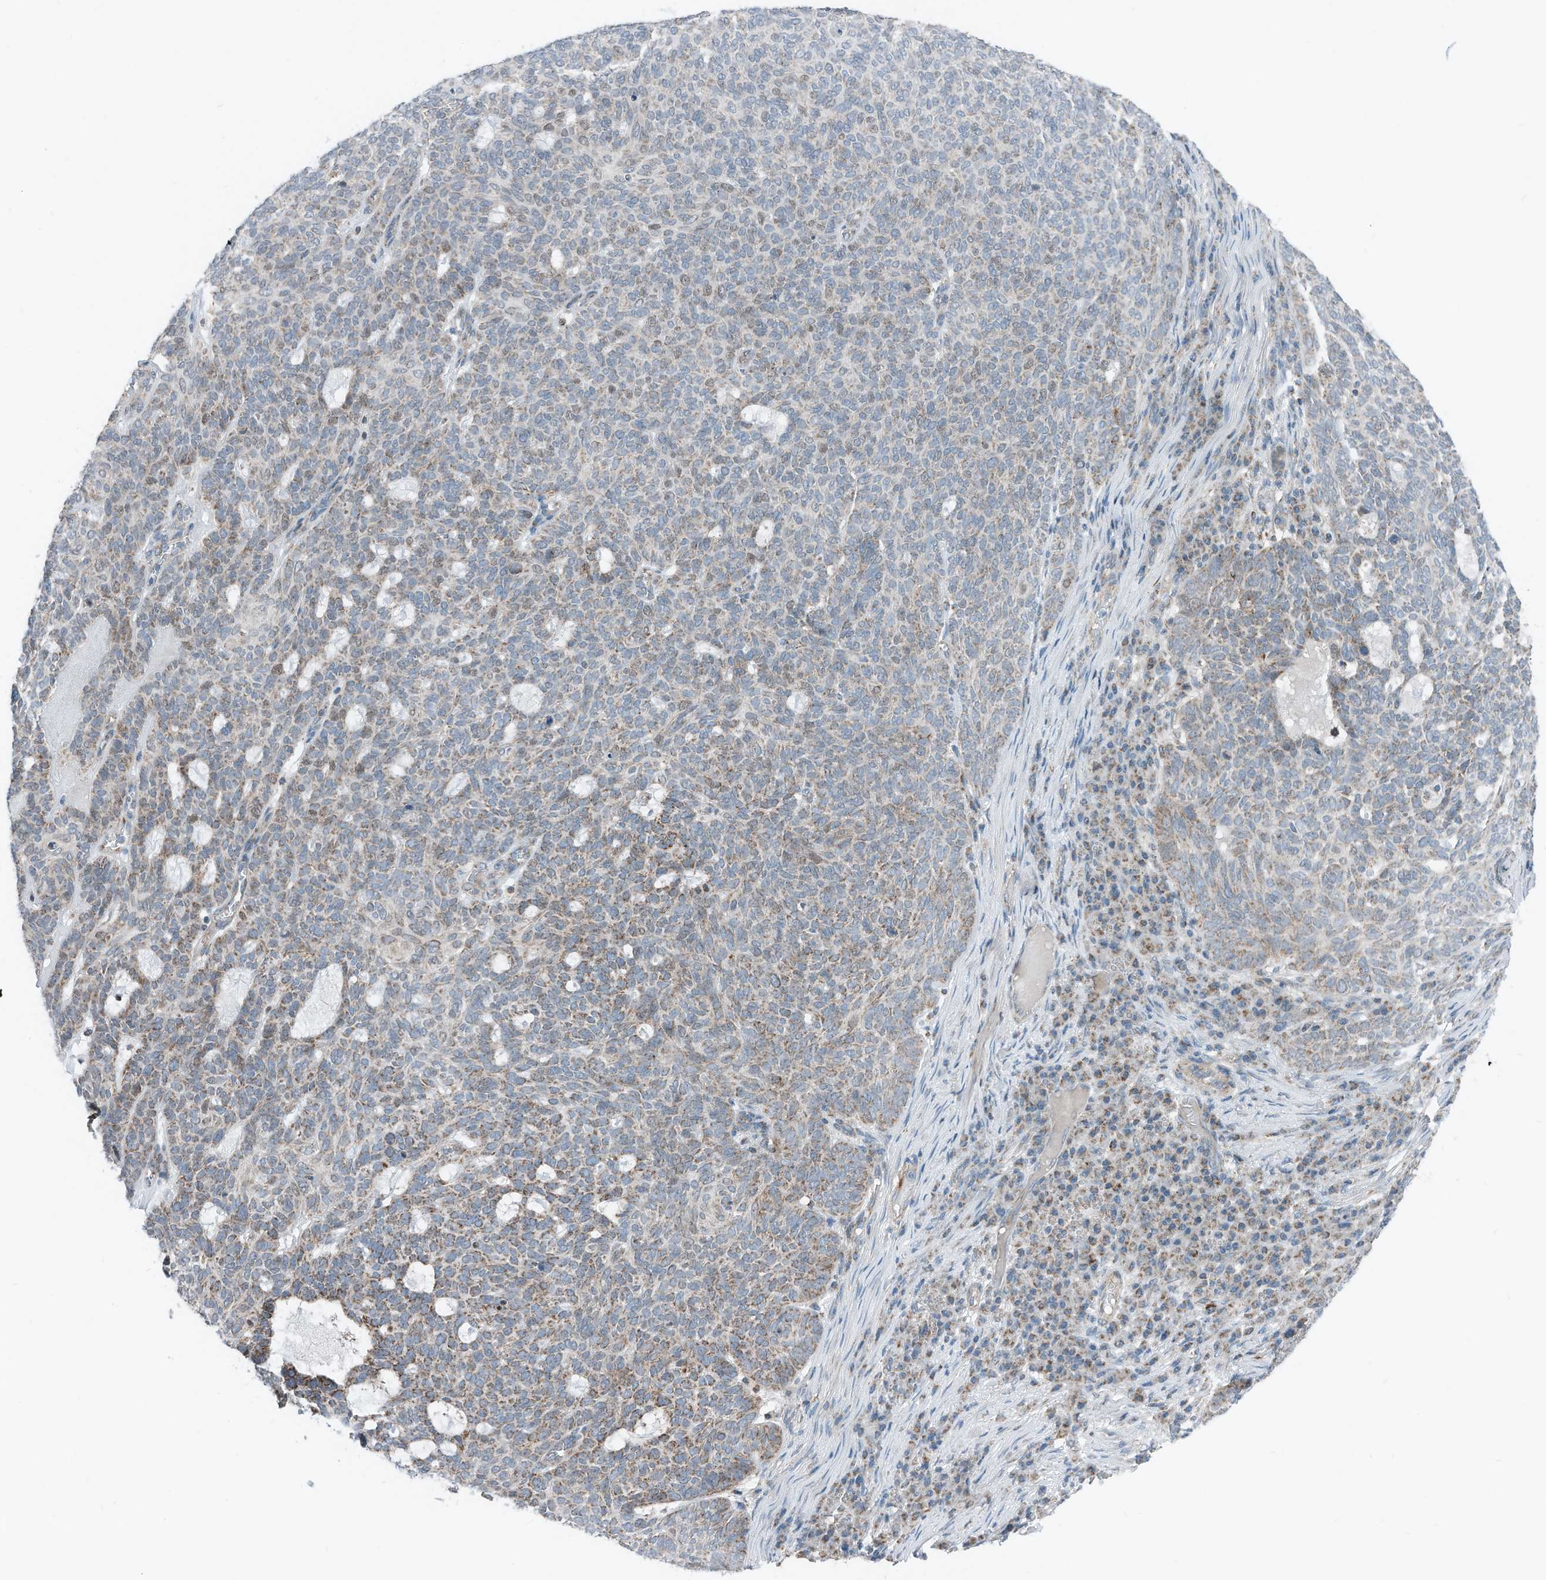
{"staining": {"intensity": "moderate", "quantity": "25%-75%", "location": "cytoplasmic/membranous"}, "tissue": "skin cancer", "cell_type": "Tumor cells", "image_type": "cancer", "snomed": [{"axis": "morphology", "description": "Squamous cell carcinoma, NOS"}, {"axis": "topography", "description": "Skin"}], "caption": "Protein positivity by immunohistochemistry displays moderate cytoplasmic/membranous positivity in approximately 25%-75% of tumor cells in squamous cell carcinoma (skin).", "gene": "RMND1", "patient": {"sex": "female", "age": 90}}